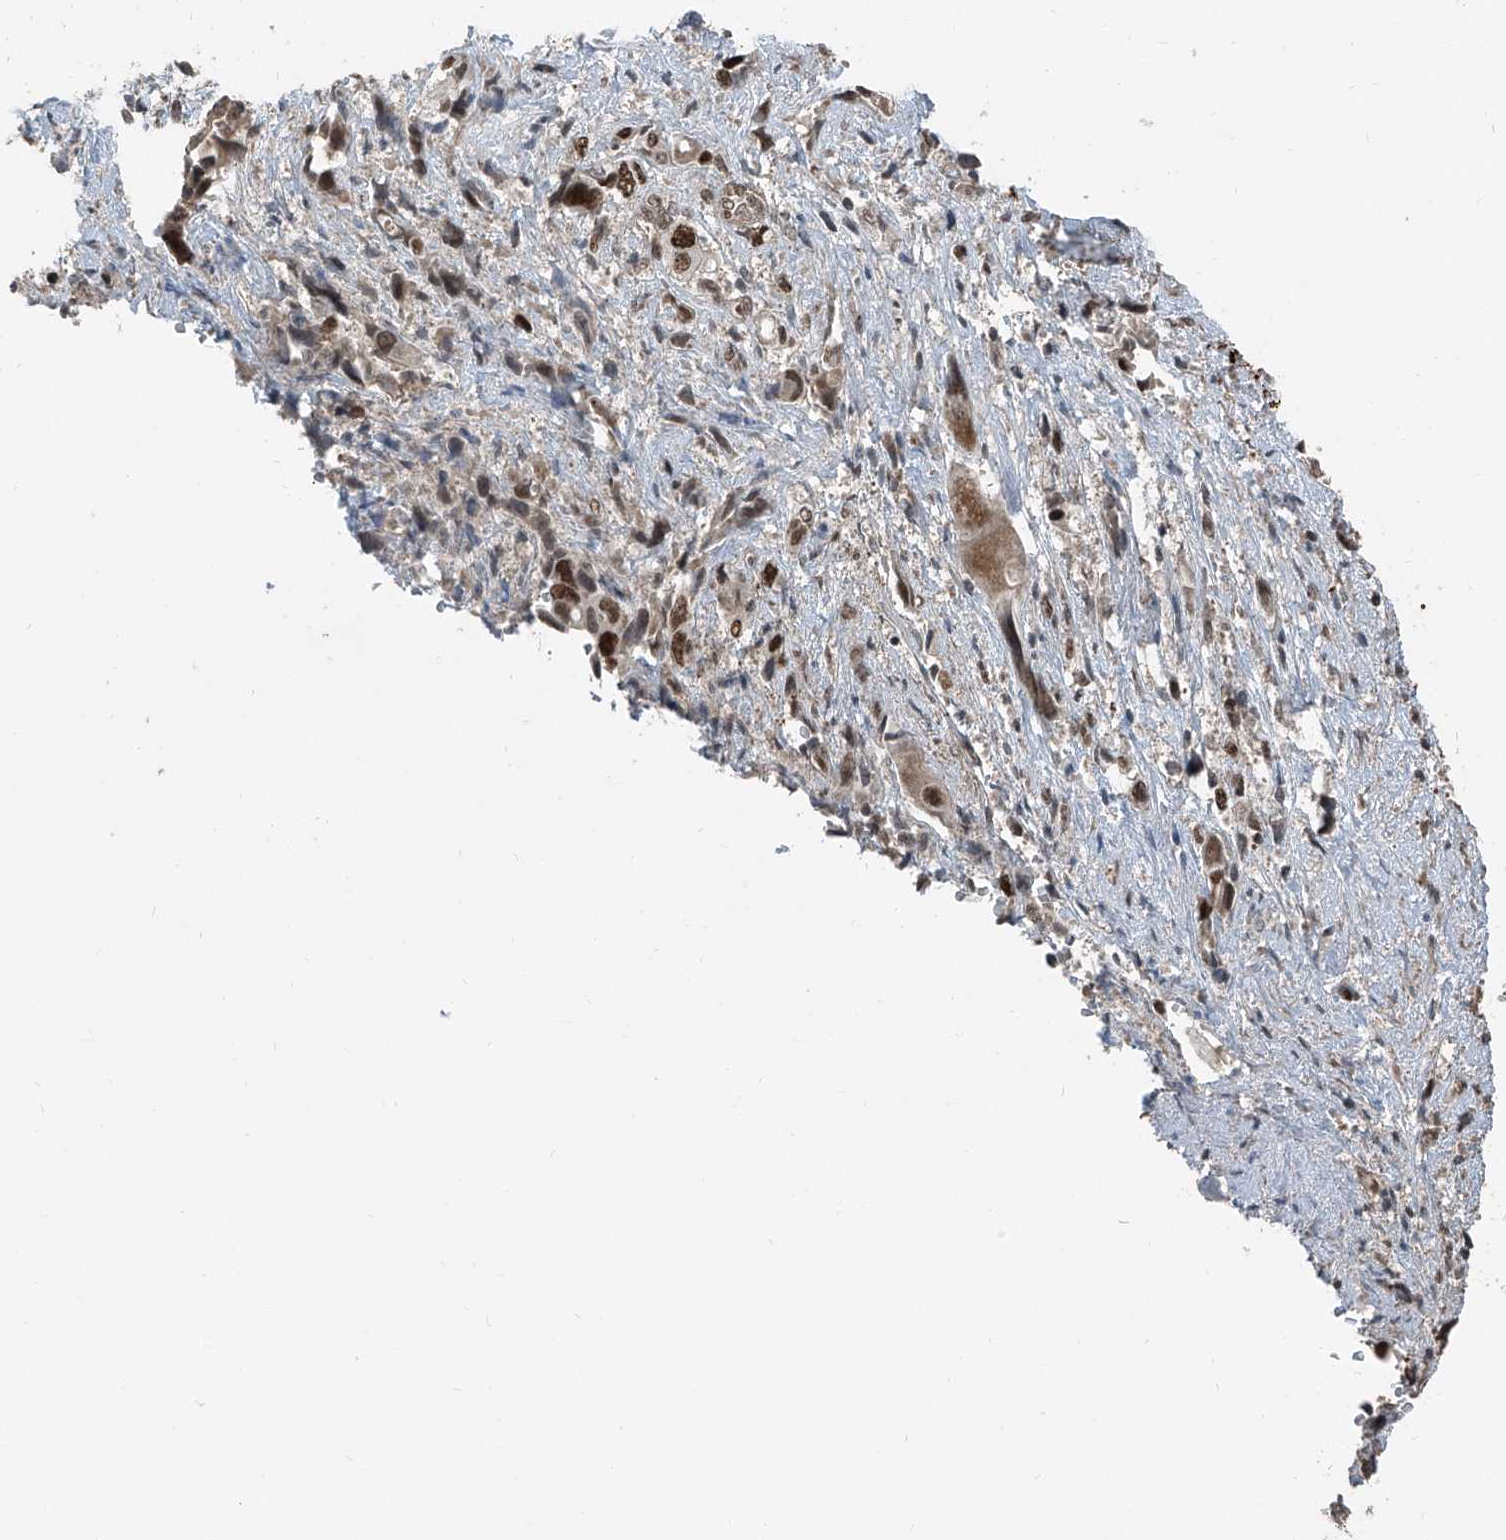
{"staining": {"intensity": "moderate", "quantity": ">75%", "location": "nuclear"}, "tissue": "pancreatic cancer", "cell_type": "Tumor cells", "image_type": "cancer", "snomed": [{"axis": "morphology", "description": "Adenocarcinoma, NOS"}, {"axis": "topography", "description": "Pancreas"}], "caption": "Tumor cells display medium levels of moderate nuclear staining in about >75% of cells in human adenocarcinoma (pancreatic).", "gene": "ZNF570", "patient": {"sex": "male", "age": 46}}